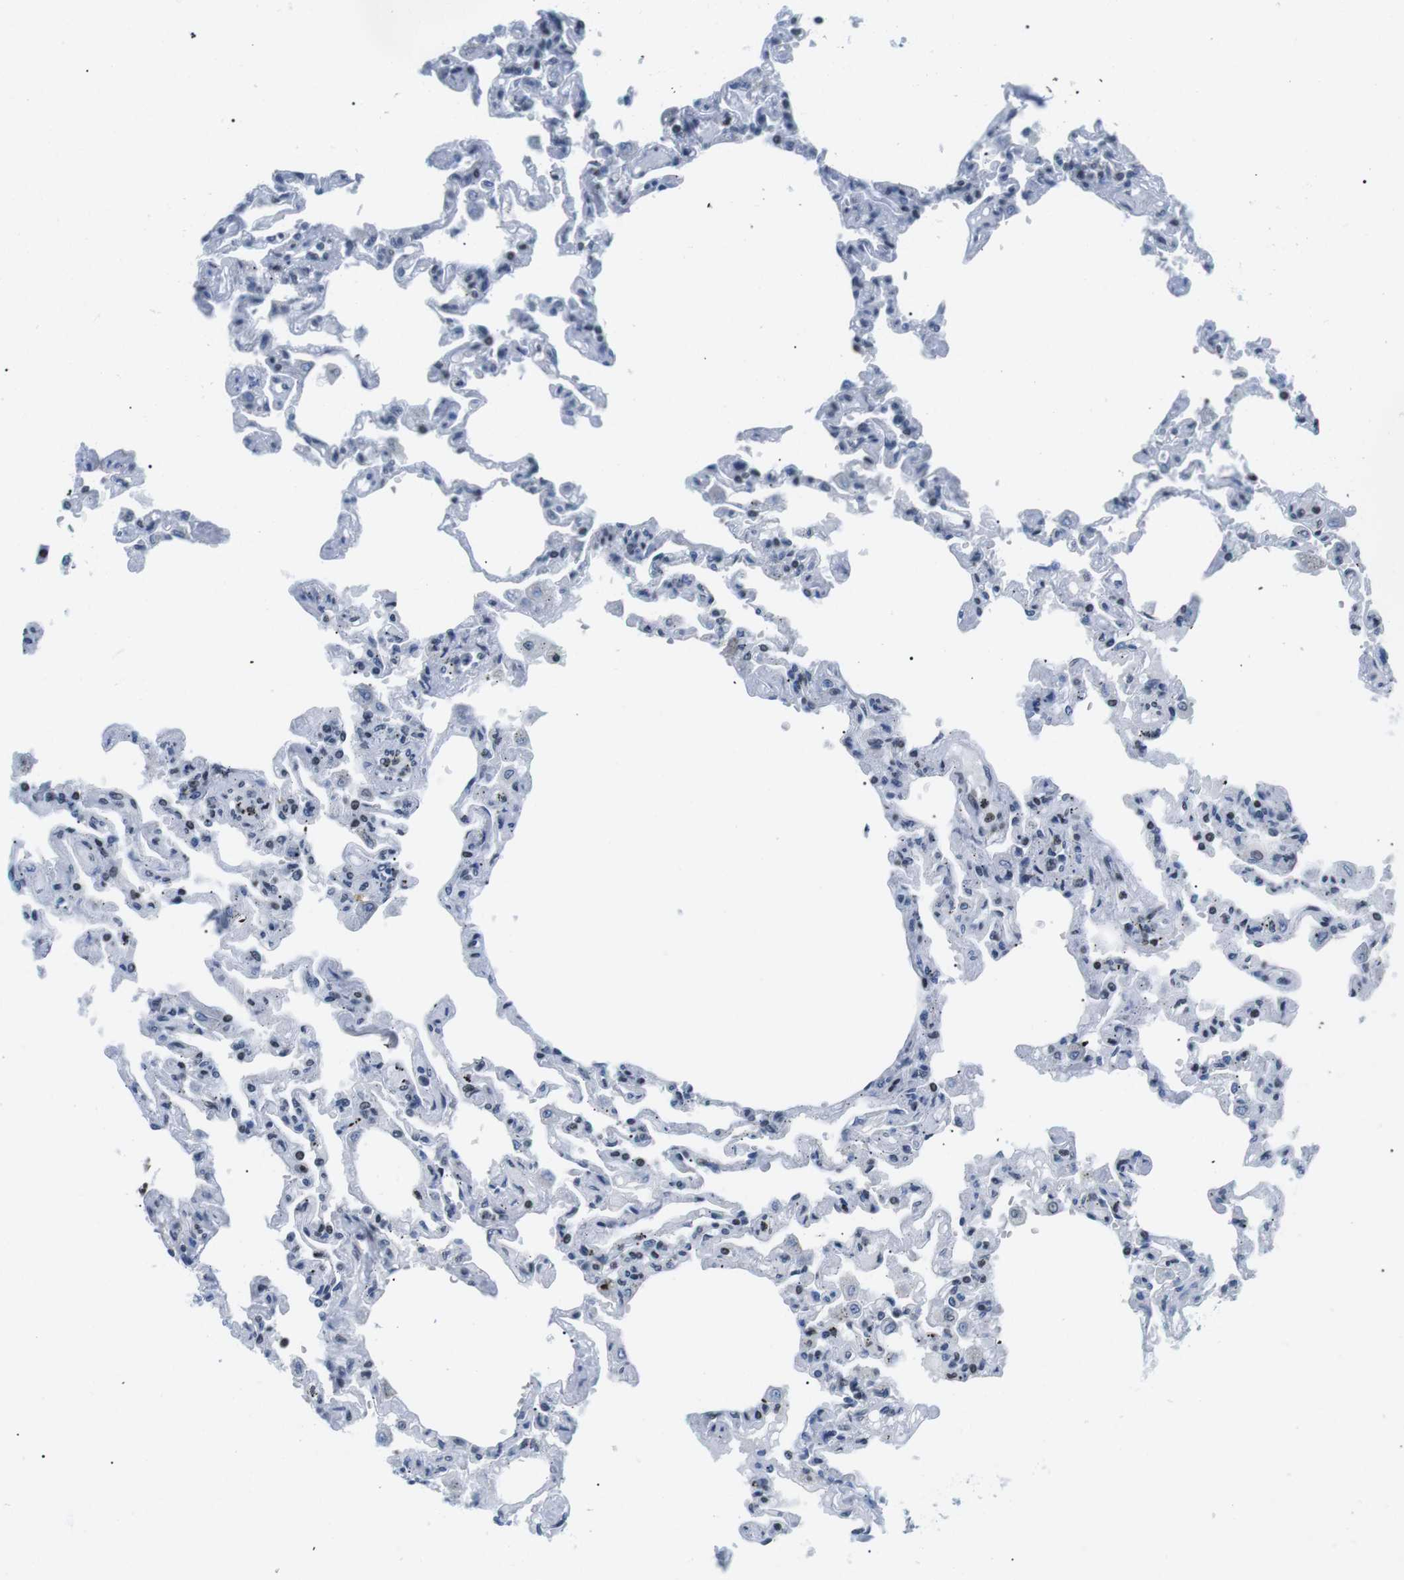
{"staining": {"intensity": "weak", "quantity": "25%-75%", "location": "nuclear"}, "tissue": "lung", "cell_type": "Alveolar cells", "image_type": "normal", "snomed": [{"axis": "morphology", "description": "Normal tissue, NOS"}, {"axis": "topography", "description": "Lung"}], "caption": "This image shows immunohistochemistry (IHC) staining of normal human lung, with low weak nuclear expression in about 25%-75% of alveolar cells.", "gene": "E2F2", "patient": {"sex": "male", "age": 21}}